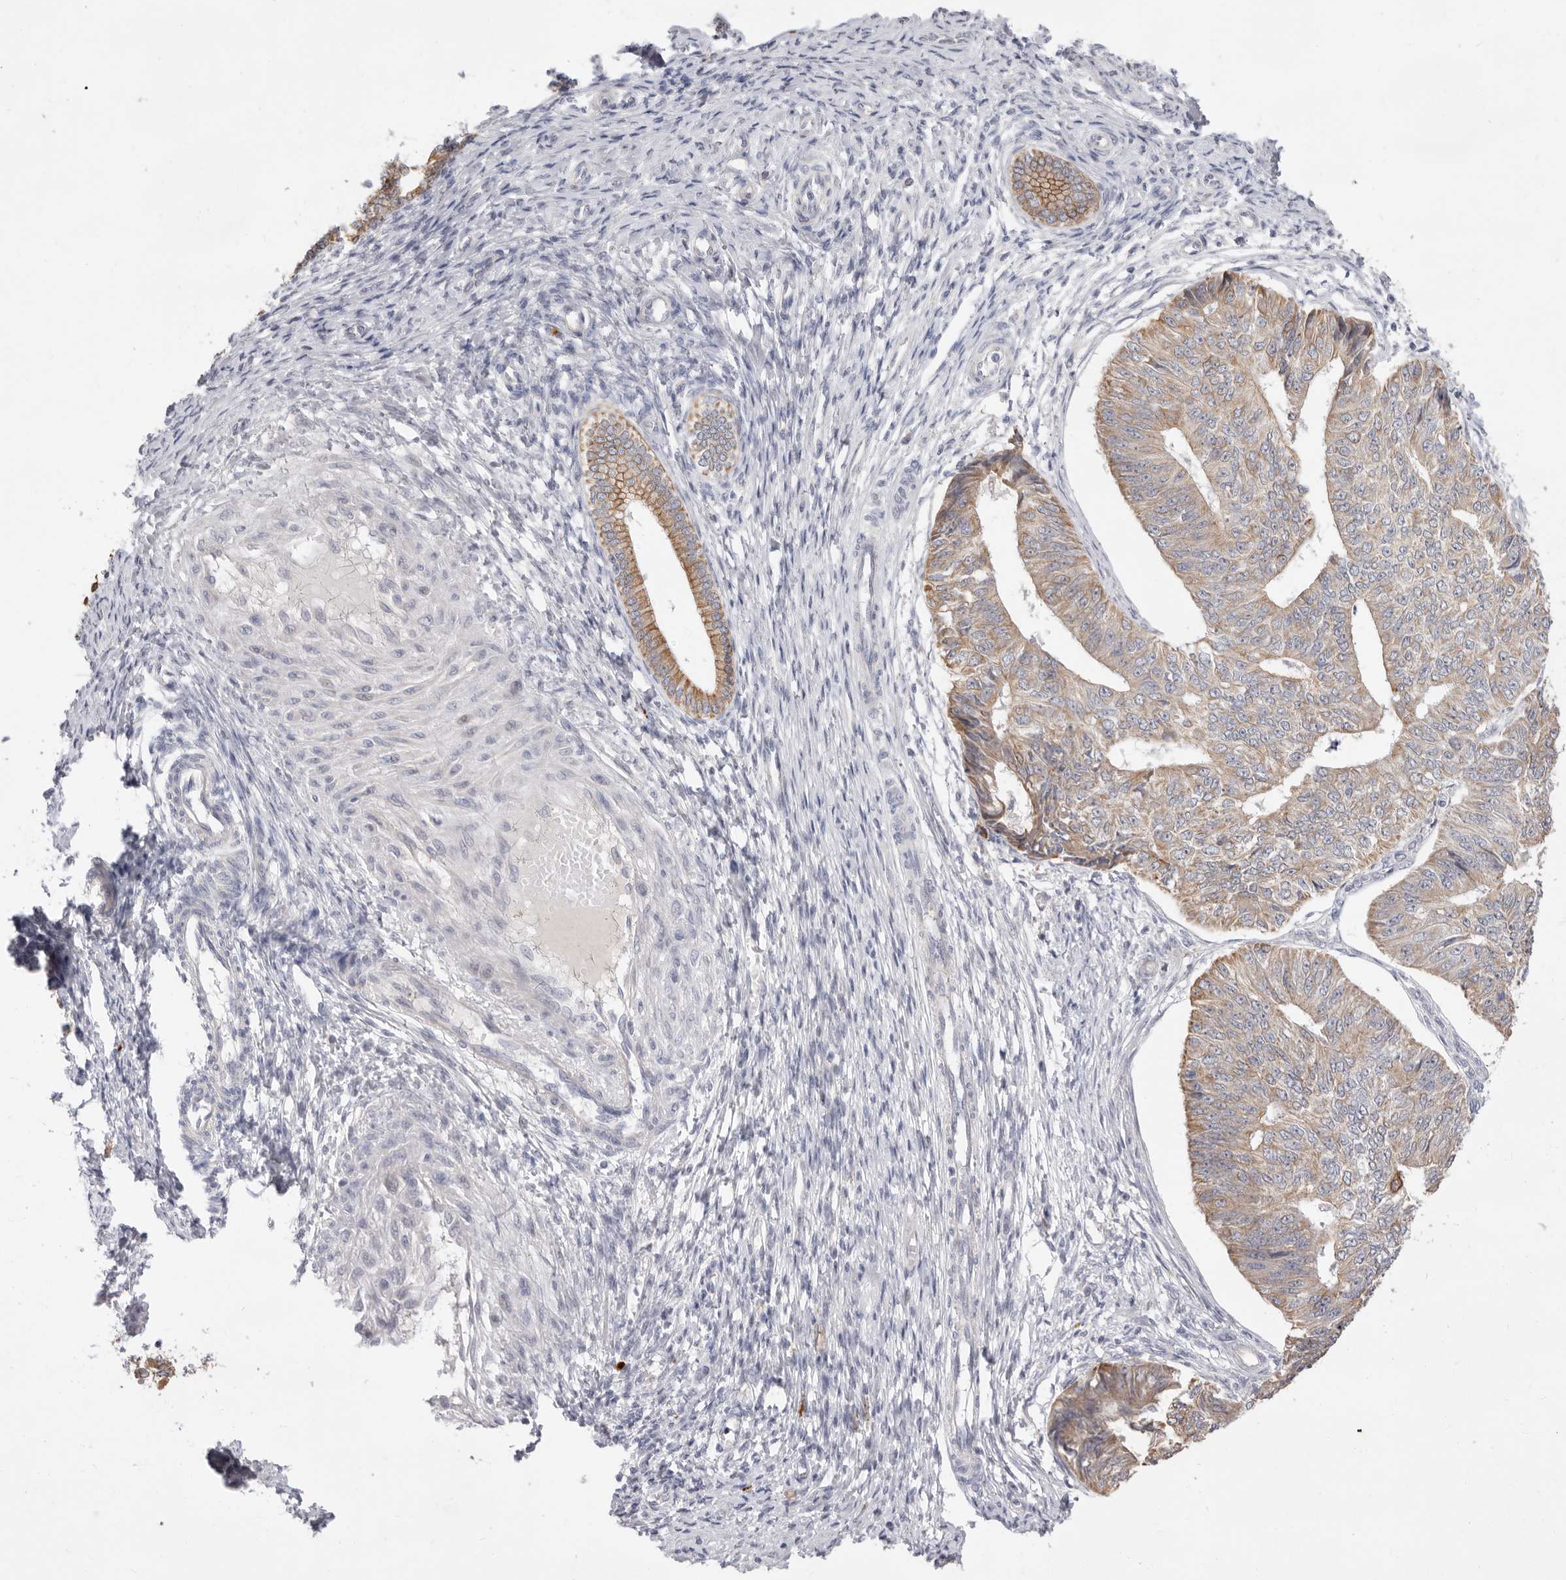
{"staining": {"intensity": "moderate", "quantity": ">75%", "location": "cytoplasmic/membranous"}, "tissue": "endometrial cancer", "cell_type": "Tumor cells", "image_type": "cancer", "snomed": [{"axis": "morphology", "description": "Adenocarcinoma, NOS"}, {"axis": "topography", "description": "Endometrium"}], "caption": "Tumor cells demonstrate medium levels of moderate cytoplasmic/membranous positivity in approximately >75% of cells in human endometrial adenocarcinoma.", "gene": "USH1C", "patient": {"sex": "female", "age": 32}}